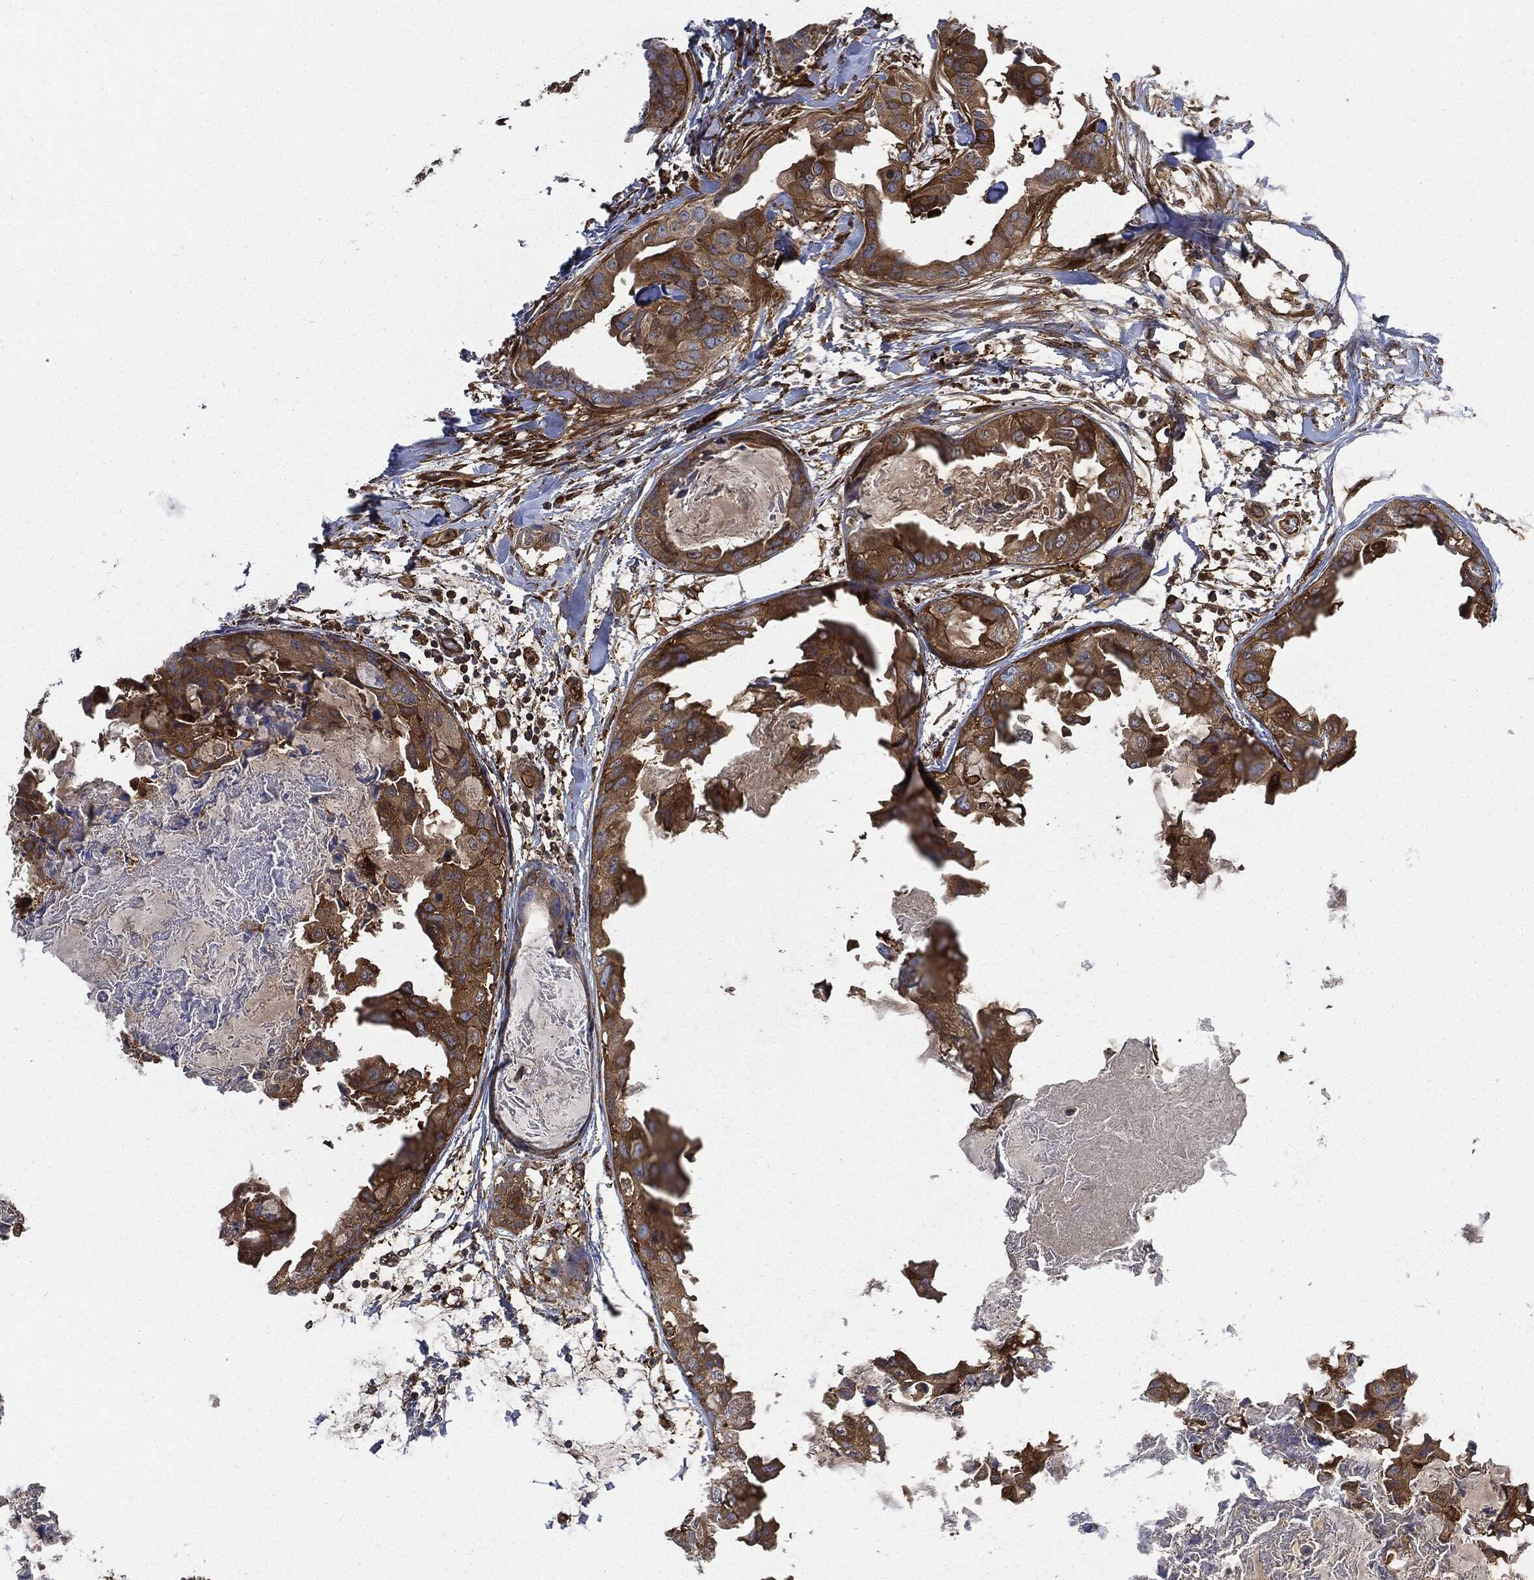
{"staining": {"intensity": "moderate", "quantity": ">75%", "location": "cytoplasmic/membranous"}, "tissue": "breast cancer", "cell_type": "Tumor cells", "image_type": "cancer", "snomed": [{"axis": "morphology", "description": "Normal tissue, NOS"}, {"axis": "morphology", "description": "Duct carcinoma"}, {"axis": "topography", "description": "Breast"}], "caption": "Protein staining by immunohistochemistry (IHC) demonstrates moderate cytoplasmic/membranous staining in approximately >75% of tumor cells in breast cancer (invasive ductal carcinoma). Using DAB (3,3'-diaminobenzidine) (brown) and hematoxylin (blue) stains, captured at high magnification using brightfield microscopy.", "gene": "XPNPEP1", "patient": {"sex": "female", "age": 40}}